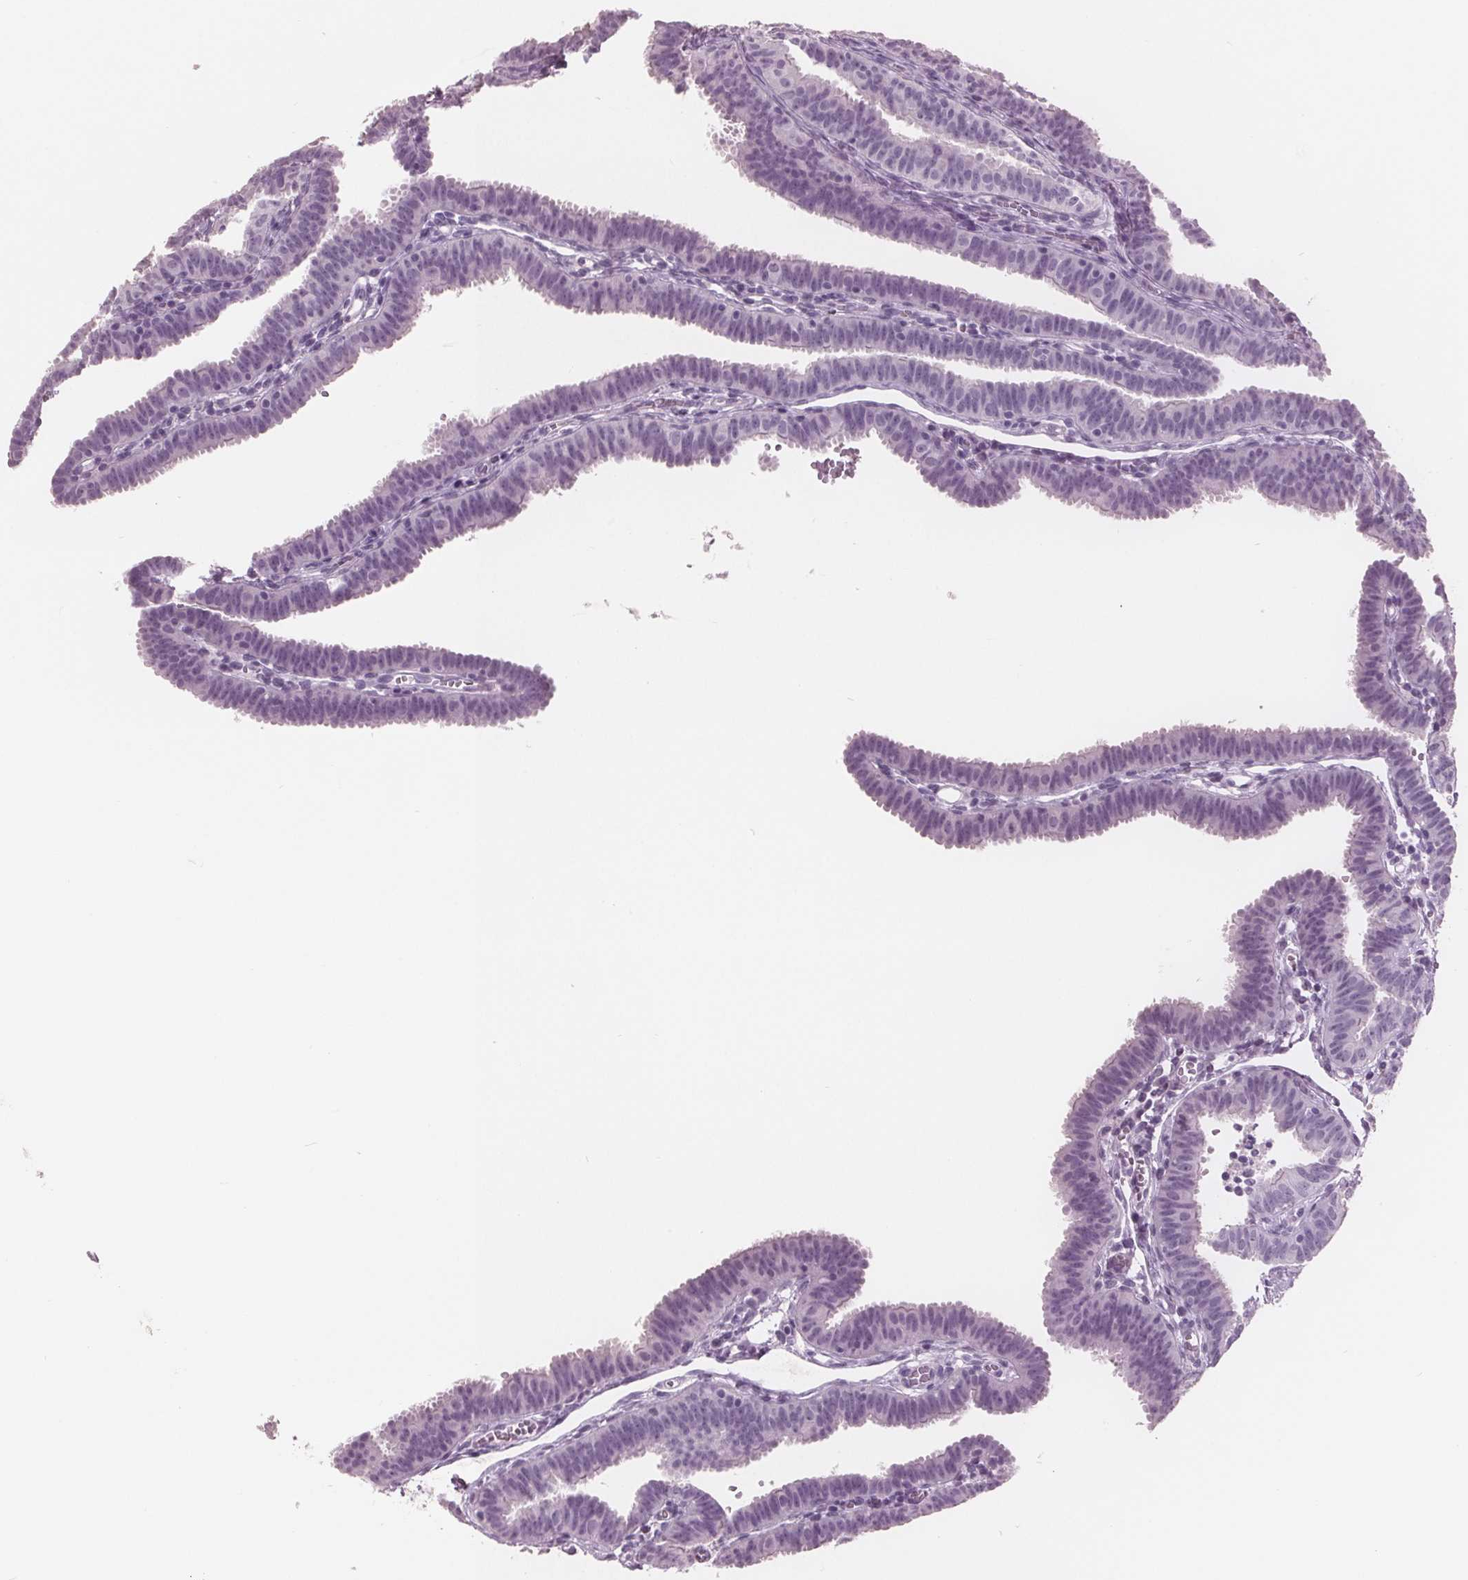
{"staining": {"intensity": "negative", "quantity": "none", "location": "none"}, "tissue": "fallopian tube", "cell_type": "Glandular cells", "image_type": "normal", "snomed": [{"axis": "morphology", "description": "Normal tissue, NOS"}, {"axis": "topography", "description": "Fallopian tube"}], "caption": "The immunohistochemistry micrograph has no significant expression in glandular cells of fallopian tube. (IHC, brightfield microscopy, high magnification).", "gene": "AMBP", "patient": {"sex": "female", "age": 25}}